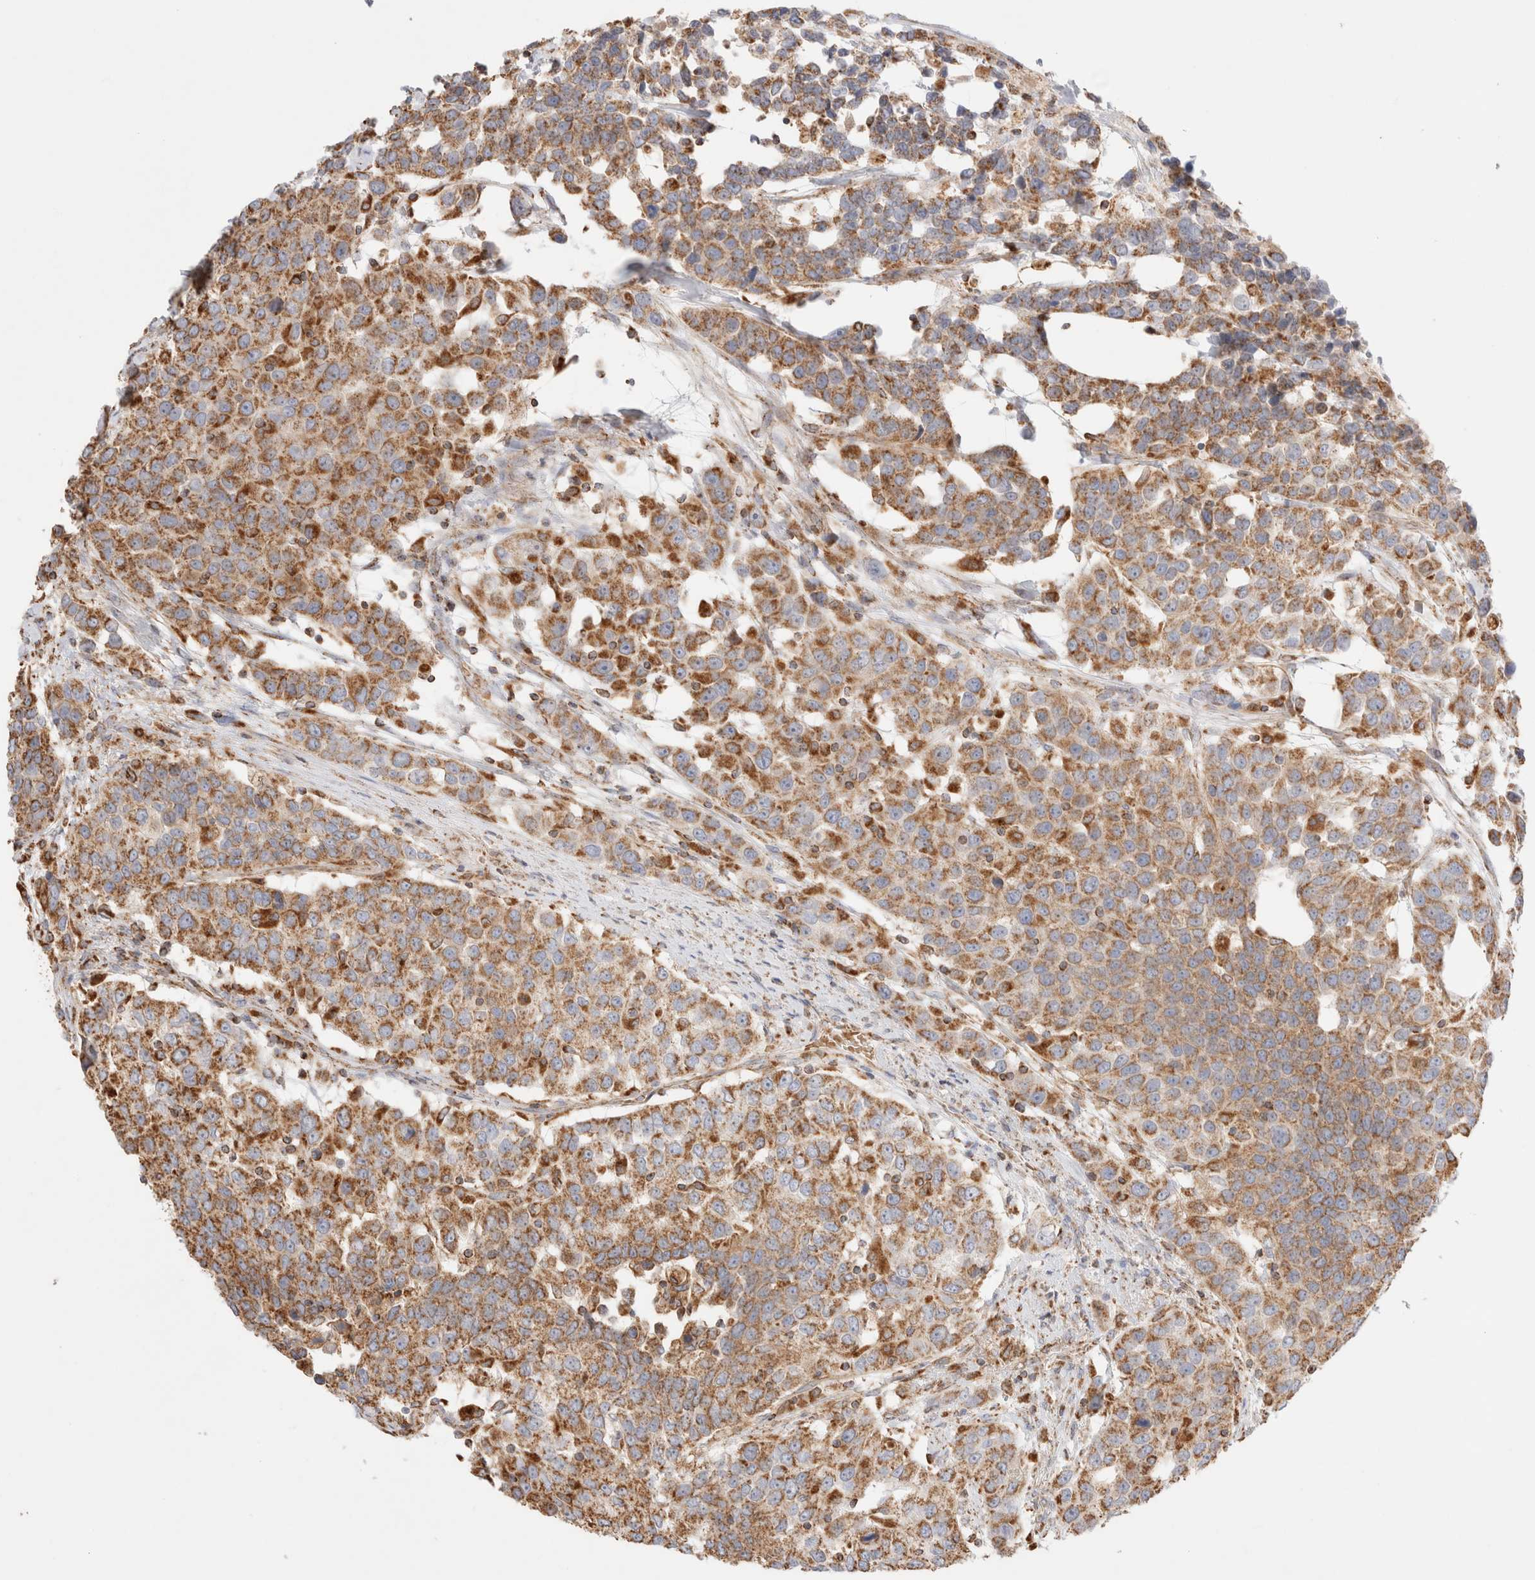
{"staining": {"intensity": "moderate", "quantity": ">75%", "location": "cytoplasmic/membranous"}, "tissue": "urothelial cancer", "cell_type": "Tumor cells", "image_type": "cancer", "snomed": [{"axis": "morphology", "description": "Urothelial carcinoma, High grade"}, {"axis": "topography", "description": "Urinary bladder"}], "caption": "A histopathology image of human urothelial cancer stained for a protein reveals moderate cytoplasmic/membranous brown staining in tumor cells.", "gene": "TMPPE", "patient": {"sex": "female", "age": 80}}